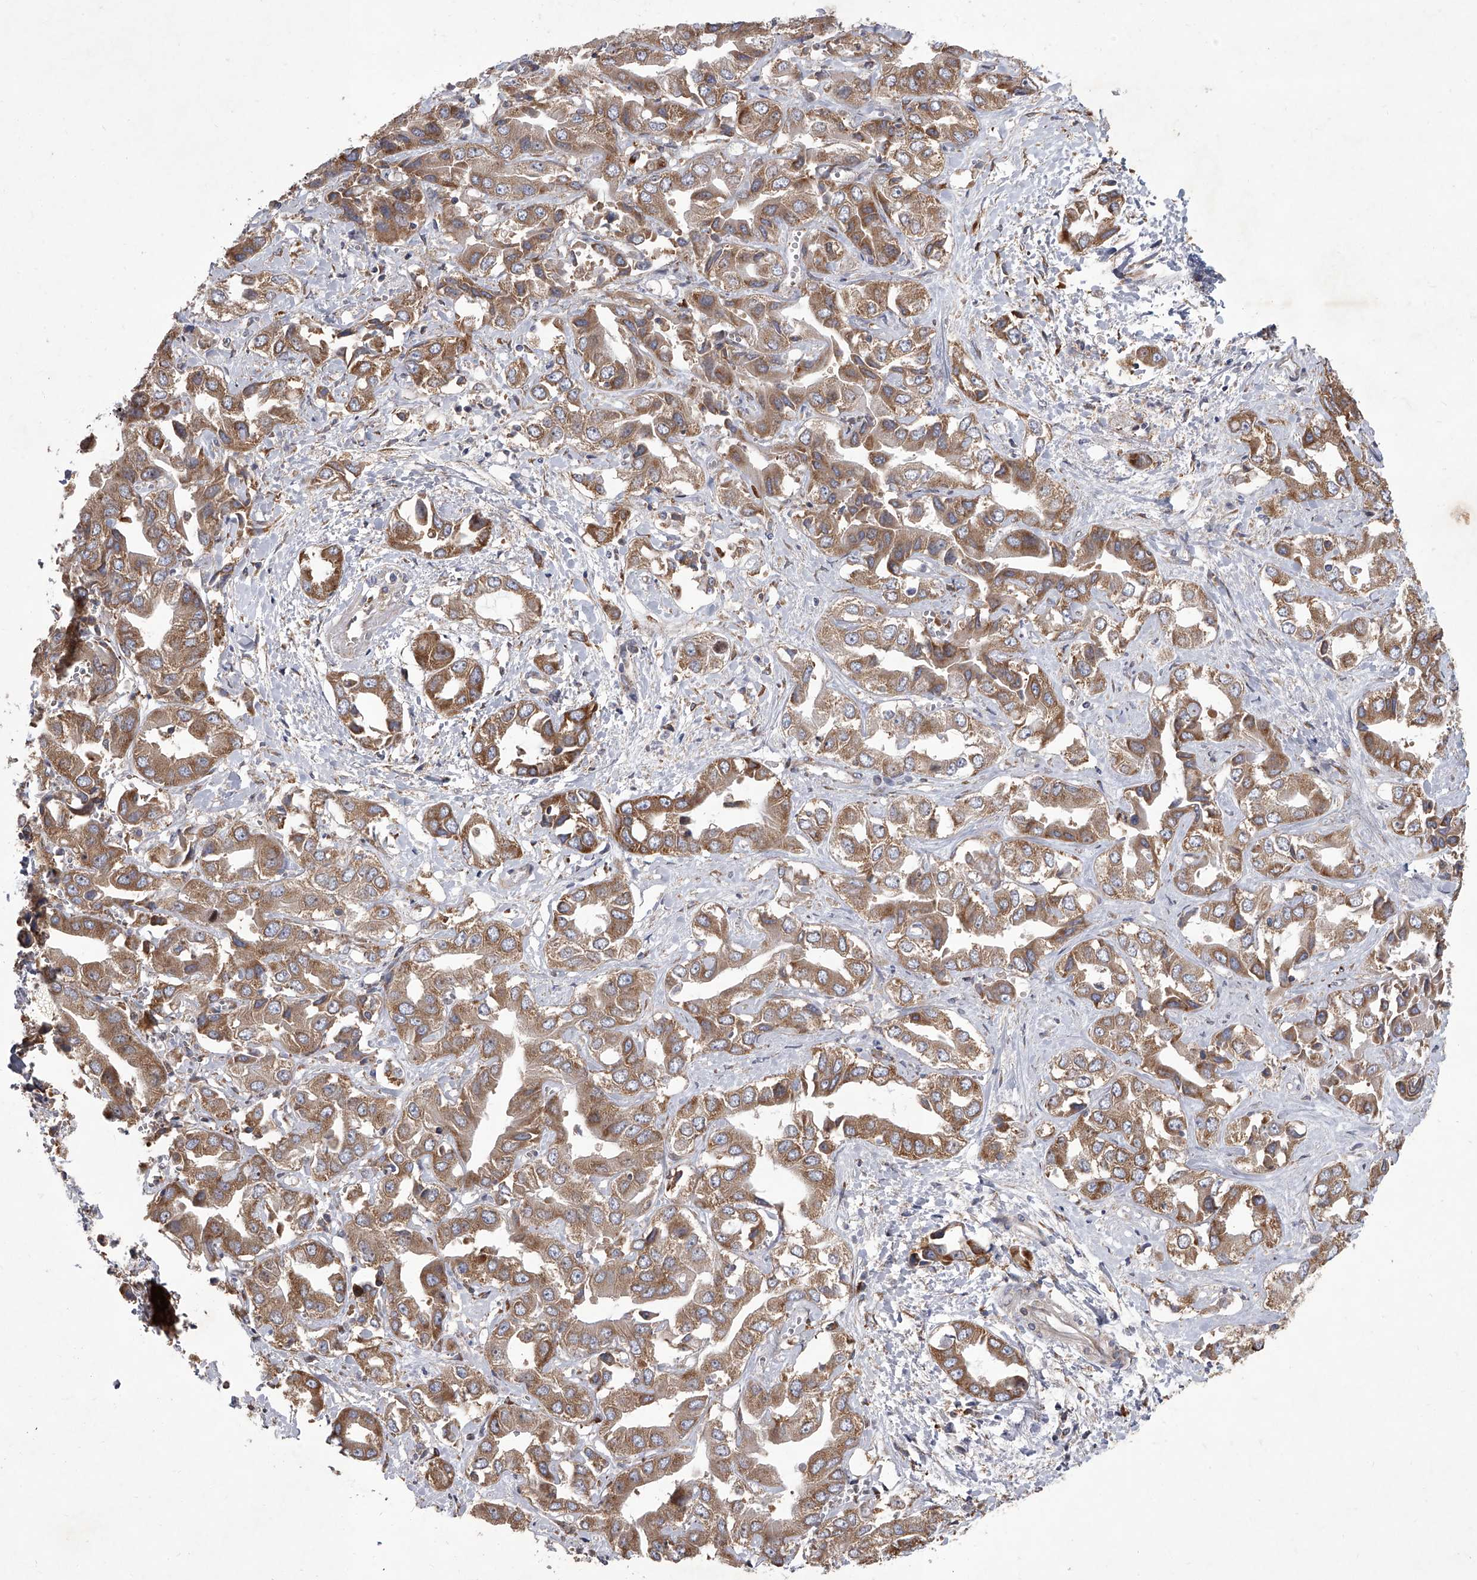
{"staining": {"intensity": "moderate", "quantity": ">75%", "location": "cytoplasmic/membranous"}, "tissue": "liver cancer", "cell_type": "Tumor cells", "image_type": "cancer", "snomed": [{"axis": "morphology", "description": "Cholangiocarcinoma"}, {"axis": "topography", "description": "Liver"}], "caption": "Liver cancer (cholangiocarcinoma) stained with a protein marker exhibits moderate staining in tumor cells.", "gene": "EIF2S2", "patient": {"sex": "female", "age": 52}}